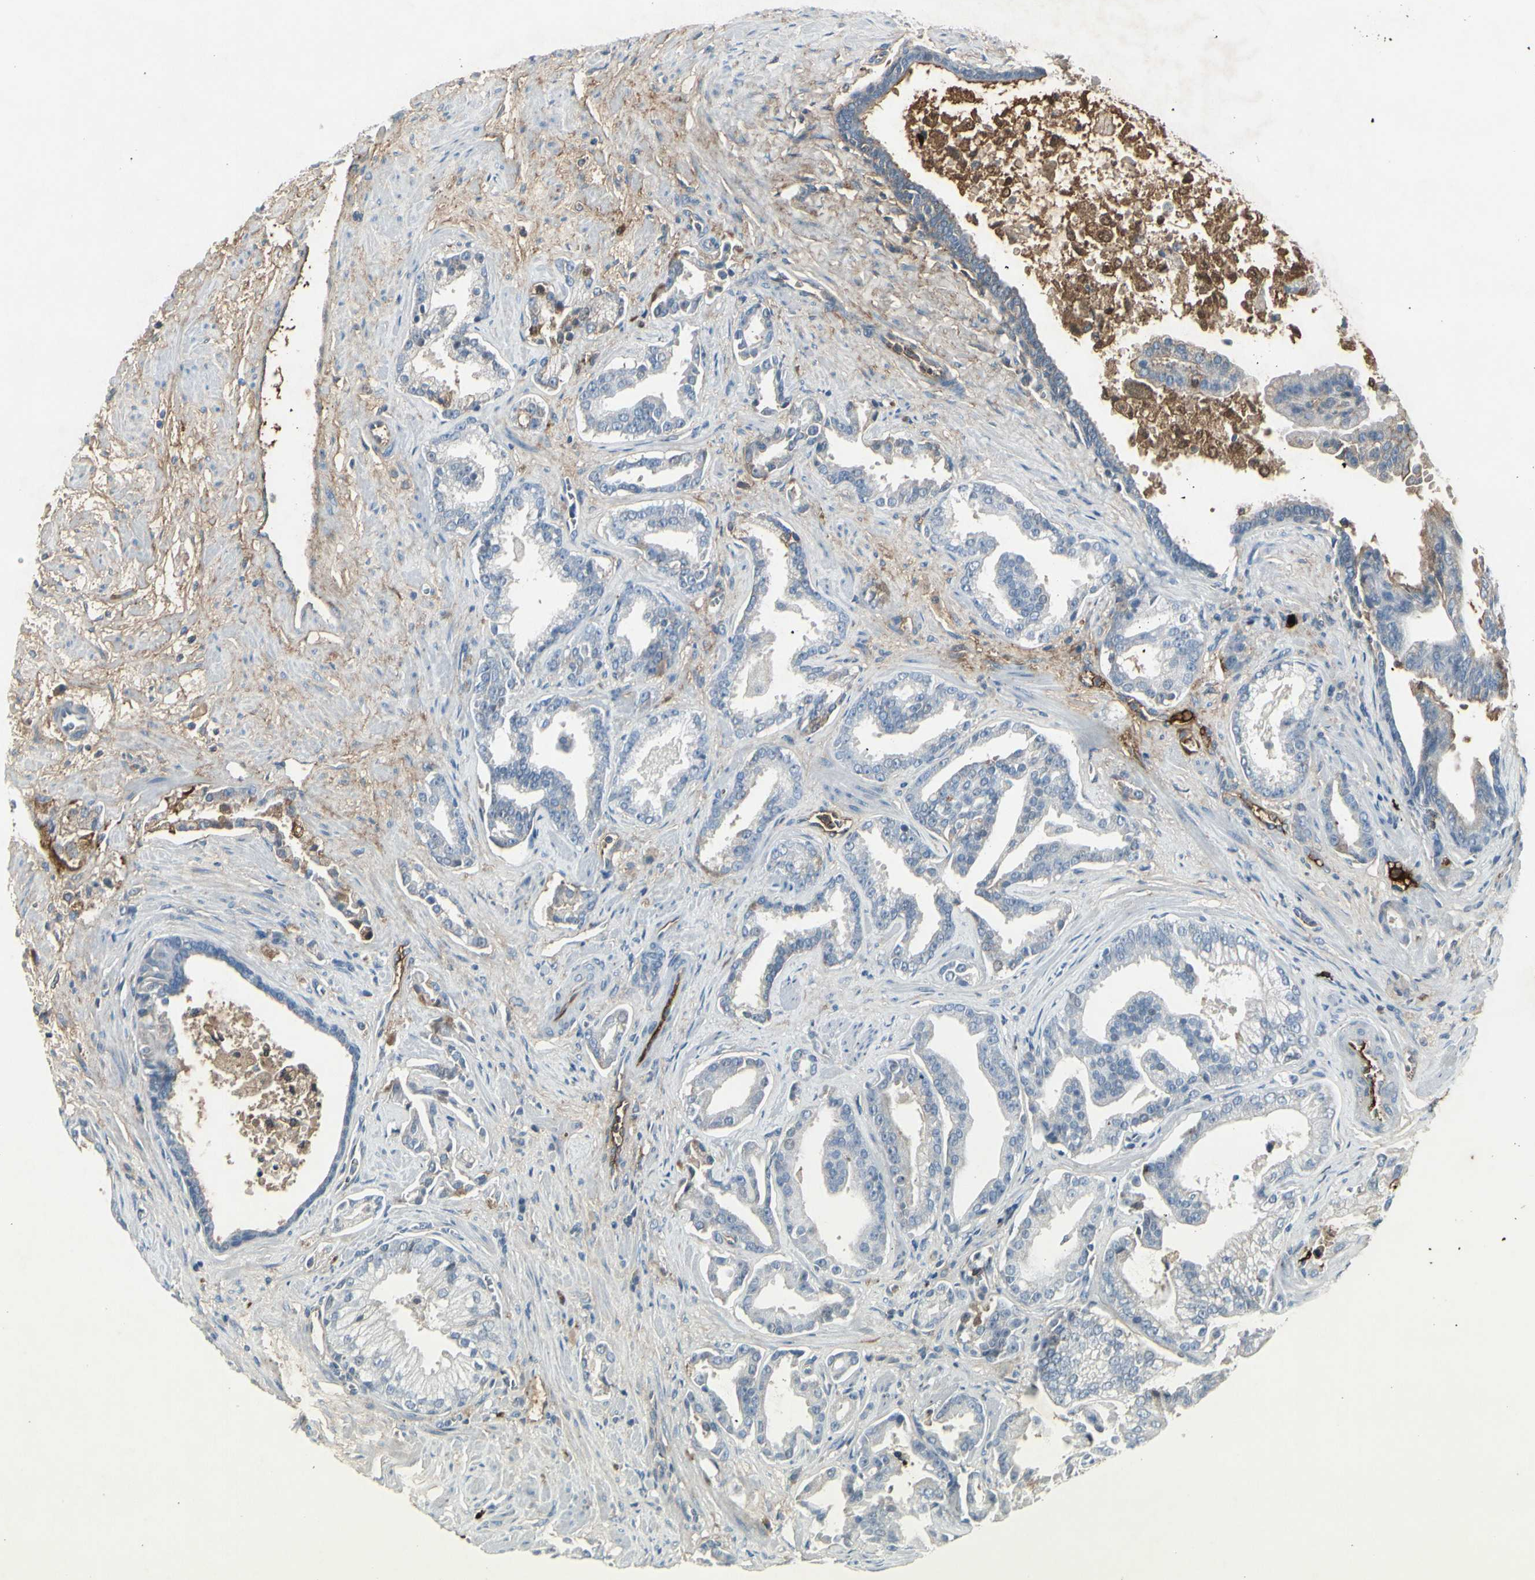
{"staining": {"intensity": "negative", "quantity": "none", "location": "none"}, "tissue": "prostate cancer", "cell_type": "Tumor cells", "image_type": "cancer", "snomed": [{"axis": "morphology", "description": "Adenocarcinoma, High grade"}, {"axis": "topography", "description": "Prostate"}], "caption": "Adenocarcinoma (high-grade) (prostate) stained for a protein using IHC shows no expression tumor cells.", "gene": "IGHM", "patient": {"sex": "male", "age": 67}}